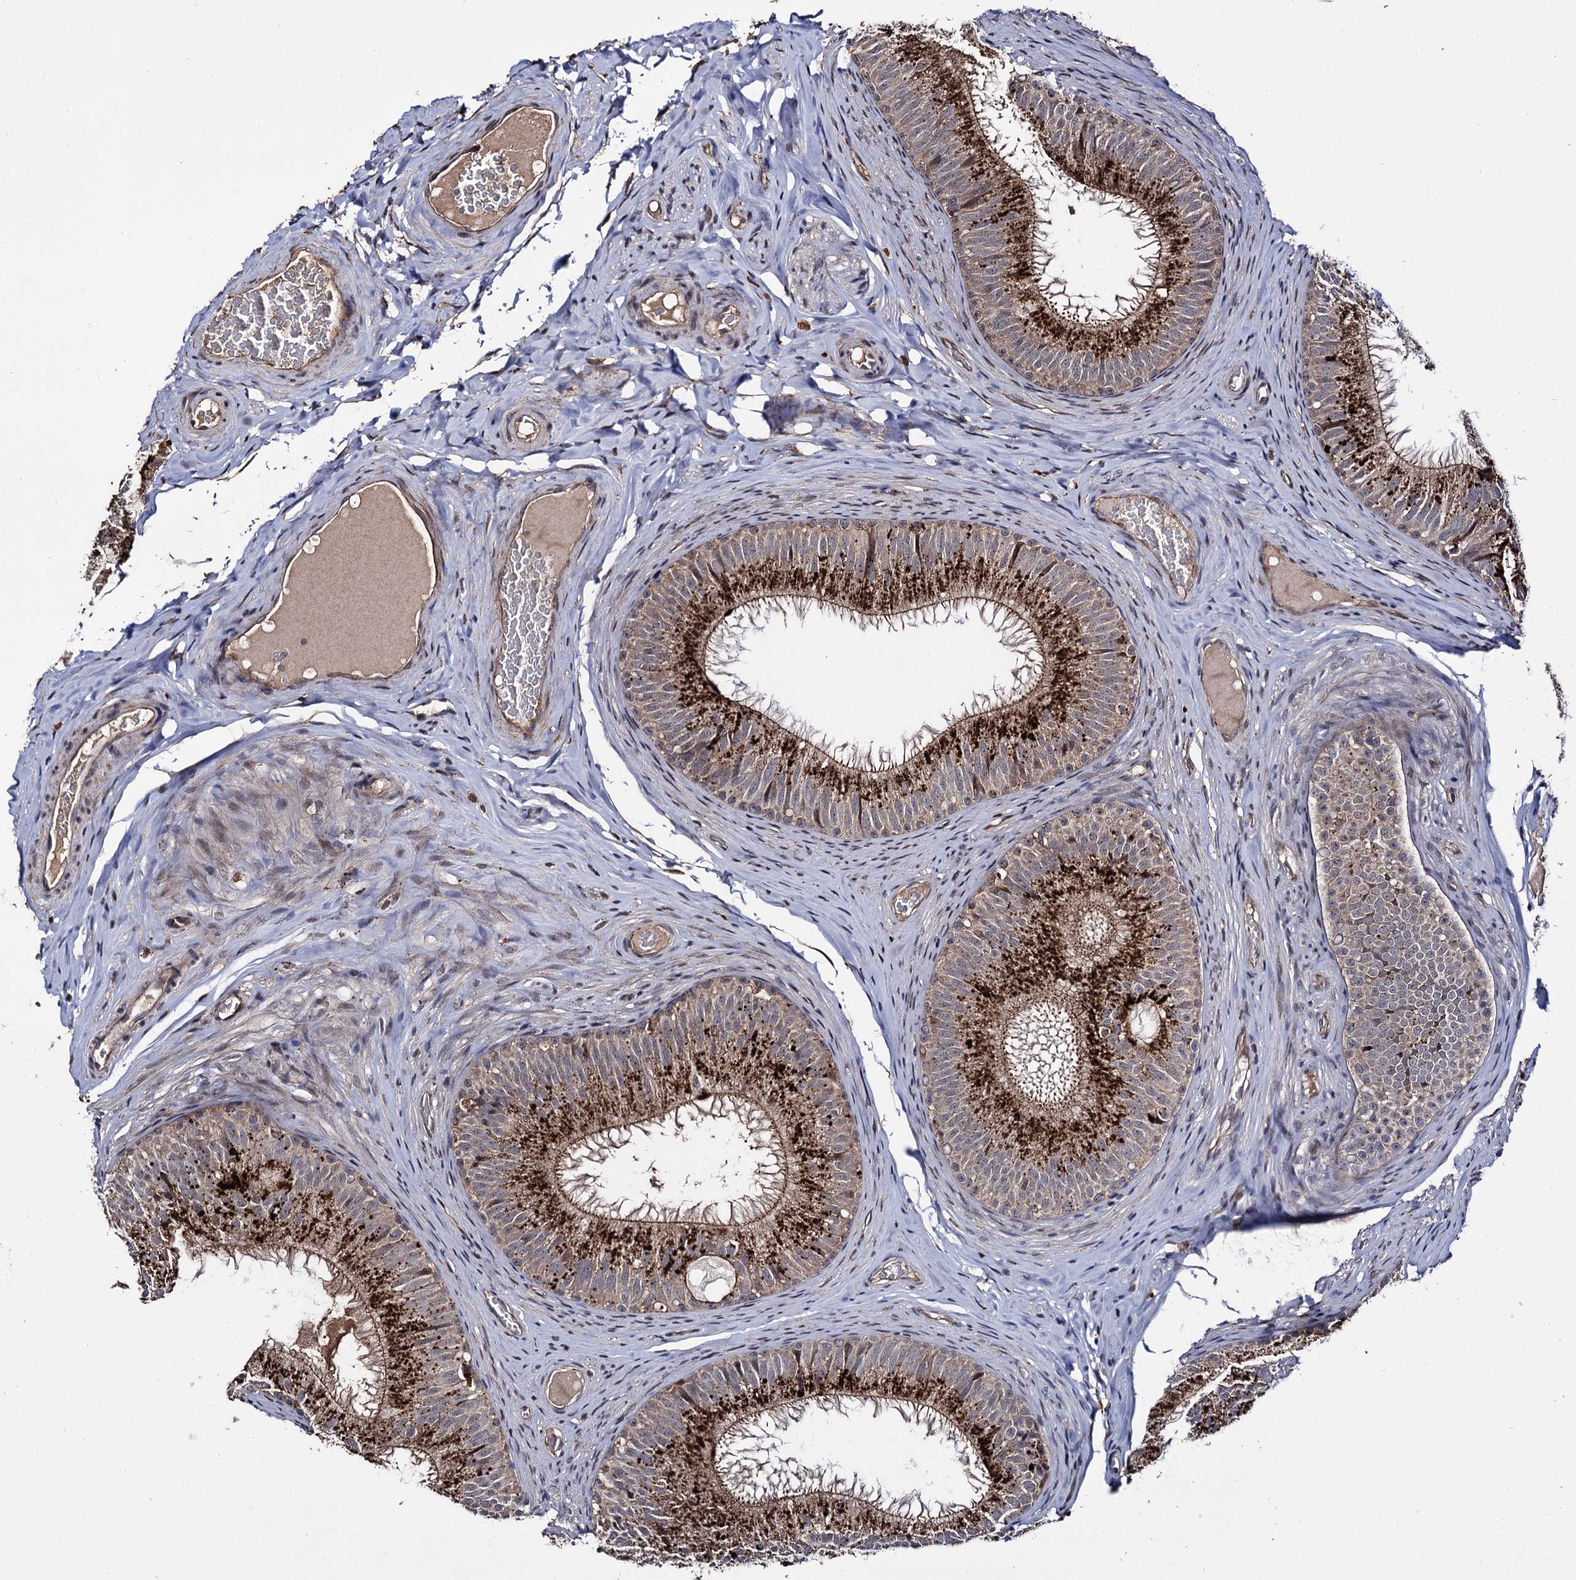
{"staining": {"intensity": "strong", "quantity": ">75%", "location": "cytoplasmic/membranous"}, "tissue": "epididymis", "cell_type": "Glandular cells", "image_type": "normal", "snomed": [{"axis": "morphology", "description": "Normal tissue, NOS"}, {"axis": "topography", "description": "Epididymis"}], "caption": "Glandular cells demonstrate high levels of strong cytoplasmic/membranous expression in about >75% of cells in unremarkable human epididymis. Ihc stains the protein in brown and the nuclei are stained blue.", "gene": "MICAL2", "patient": {"sex": "male", "age": 34}}